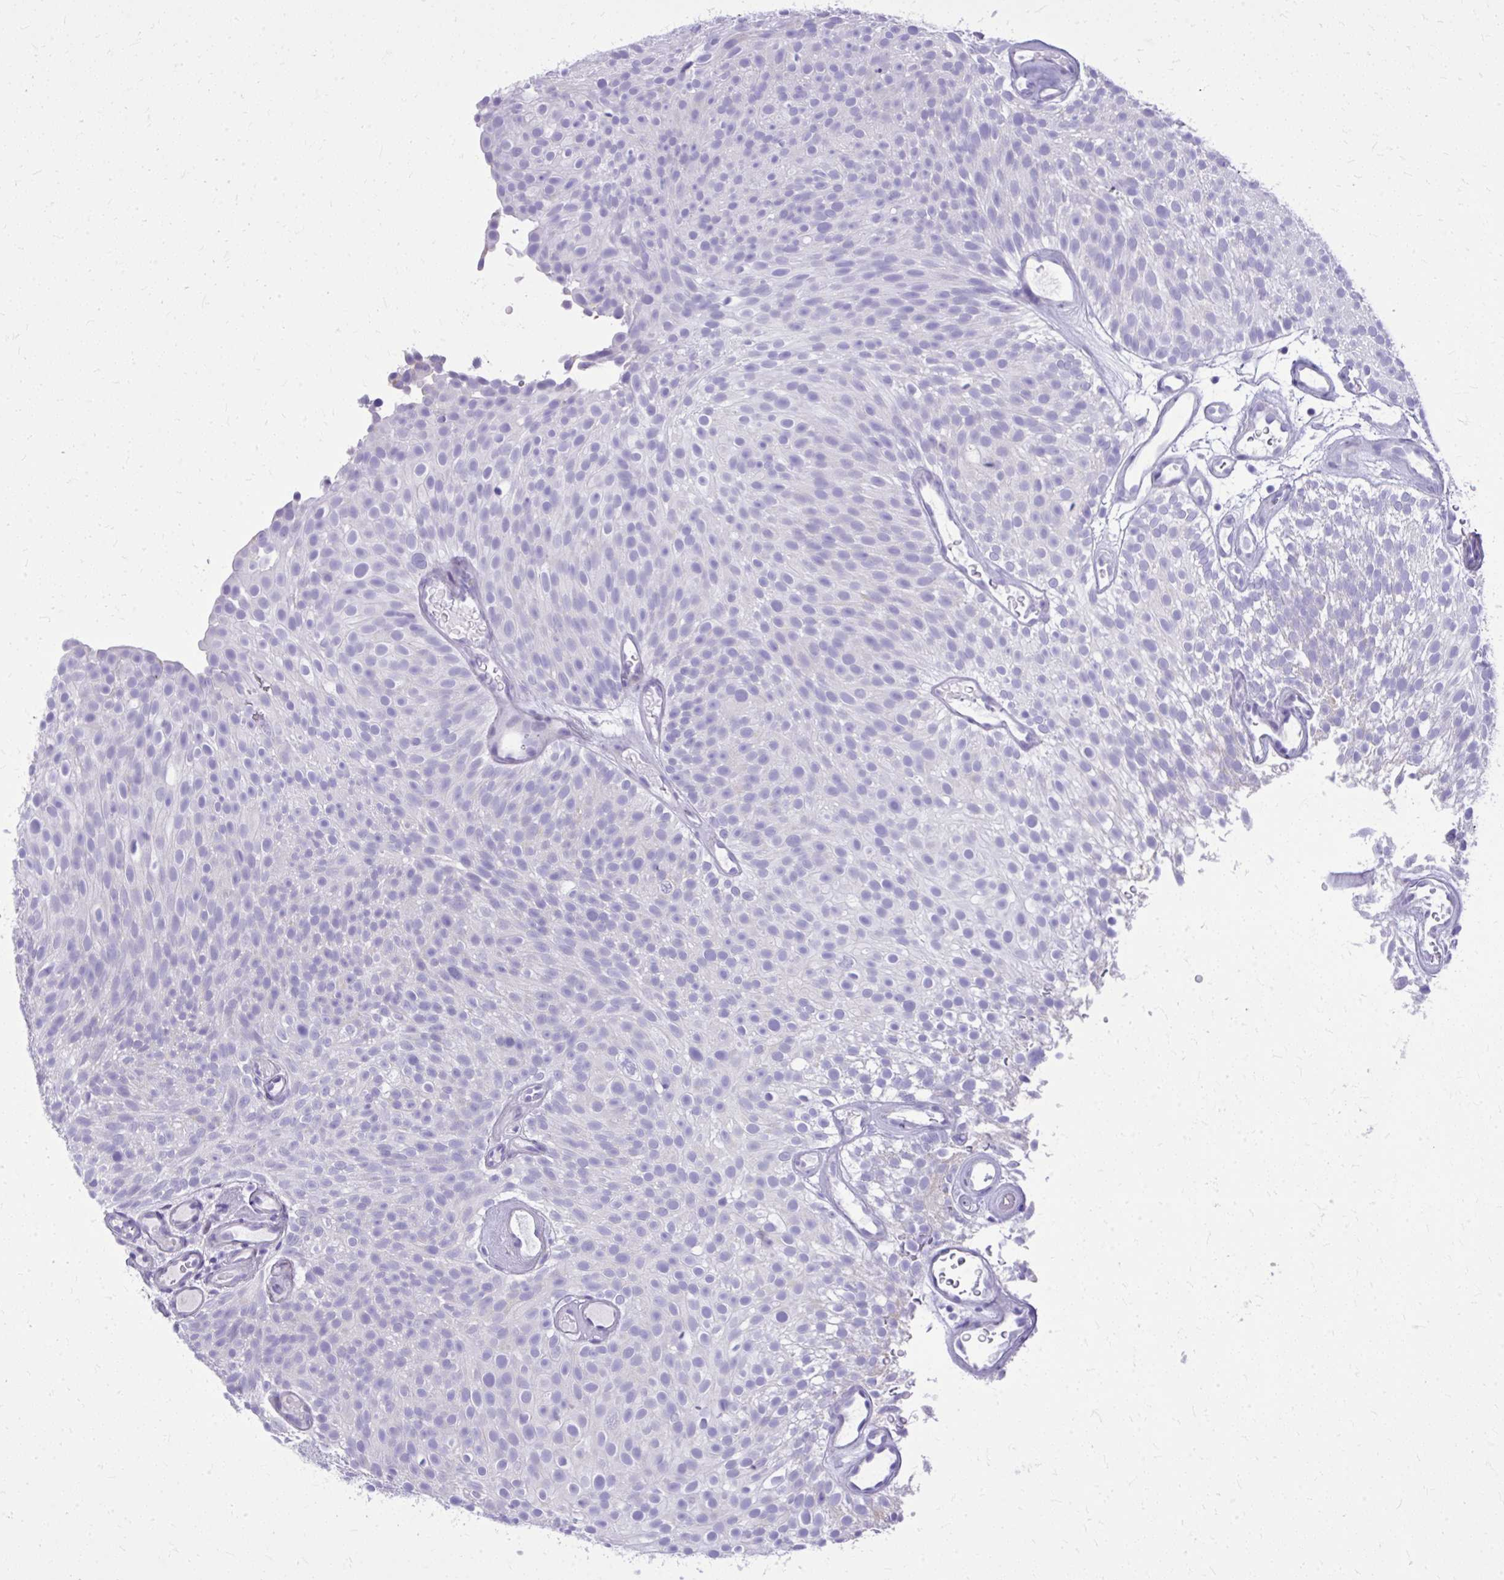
{"staining": {"intensity": "negative", "quantity": "none", "location": "none"}, "tissue": "urothelial cancer", "cell_type": "Tumor cells", "image_type": "cancer", "snomed": [{"axis": "morphology", "description": "Urothelial carcinoma, Low grade"}, {"axis": "topography", "description": "Urinary bladder"}], "caption": "Urothelial carcinoma (low-grade) was stained to show a protein in brown. There is no significant positivity in tumor cells.", "gene": "BCL6B", "patient": {"sex": "male", "age": 78}}